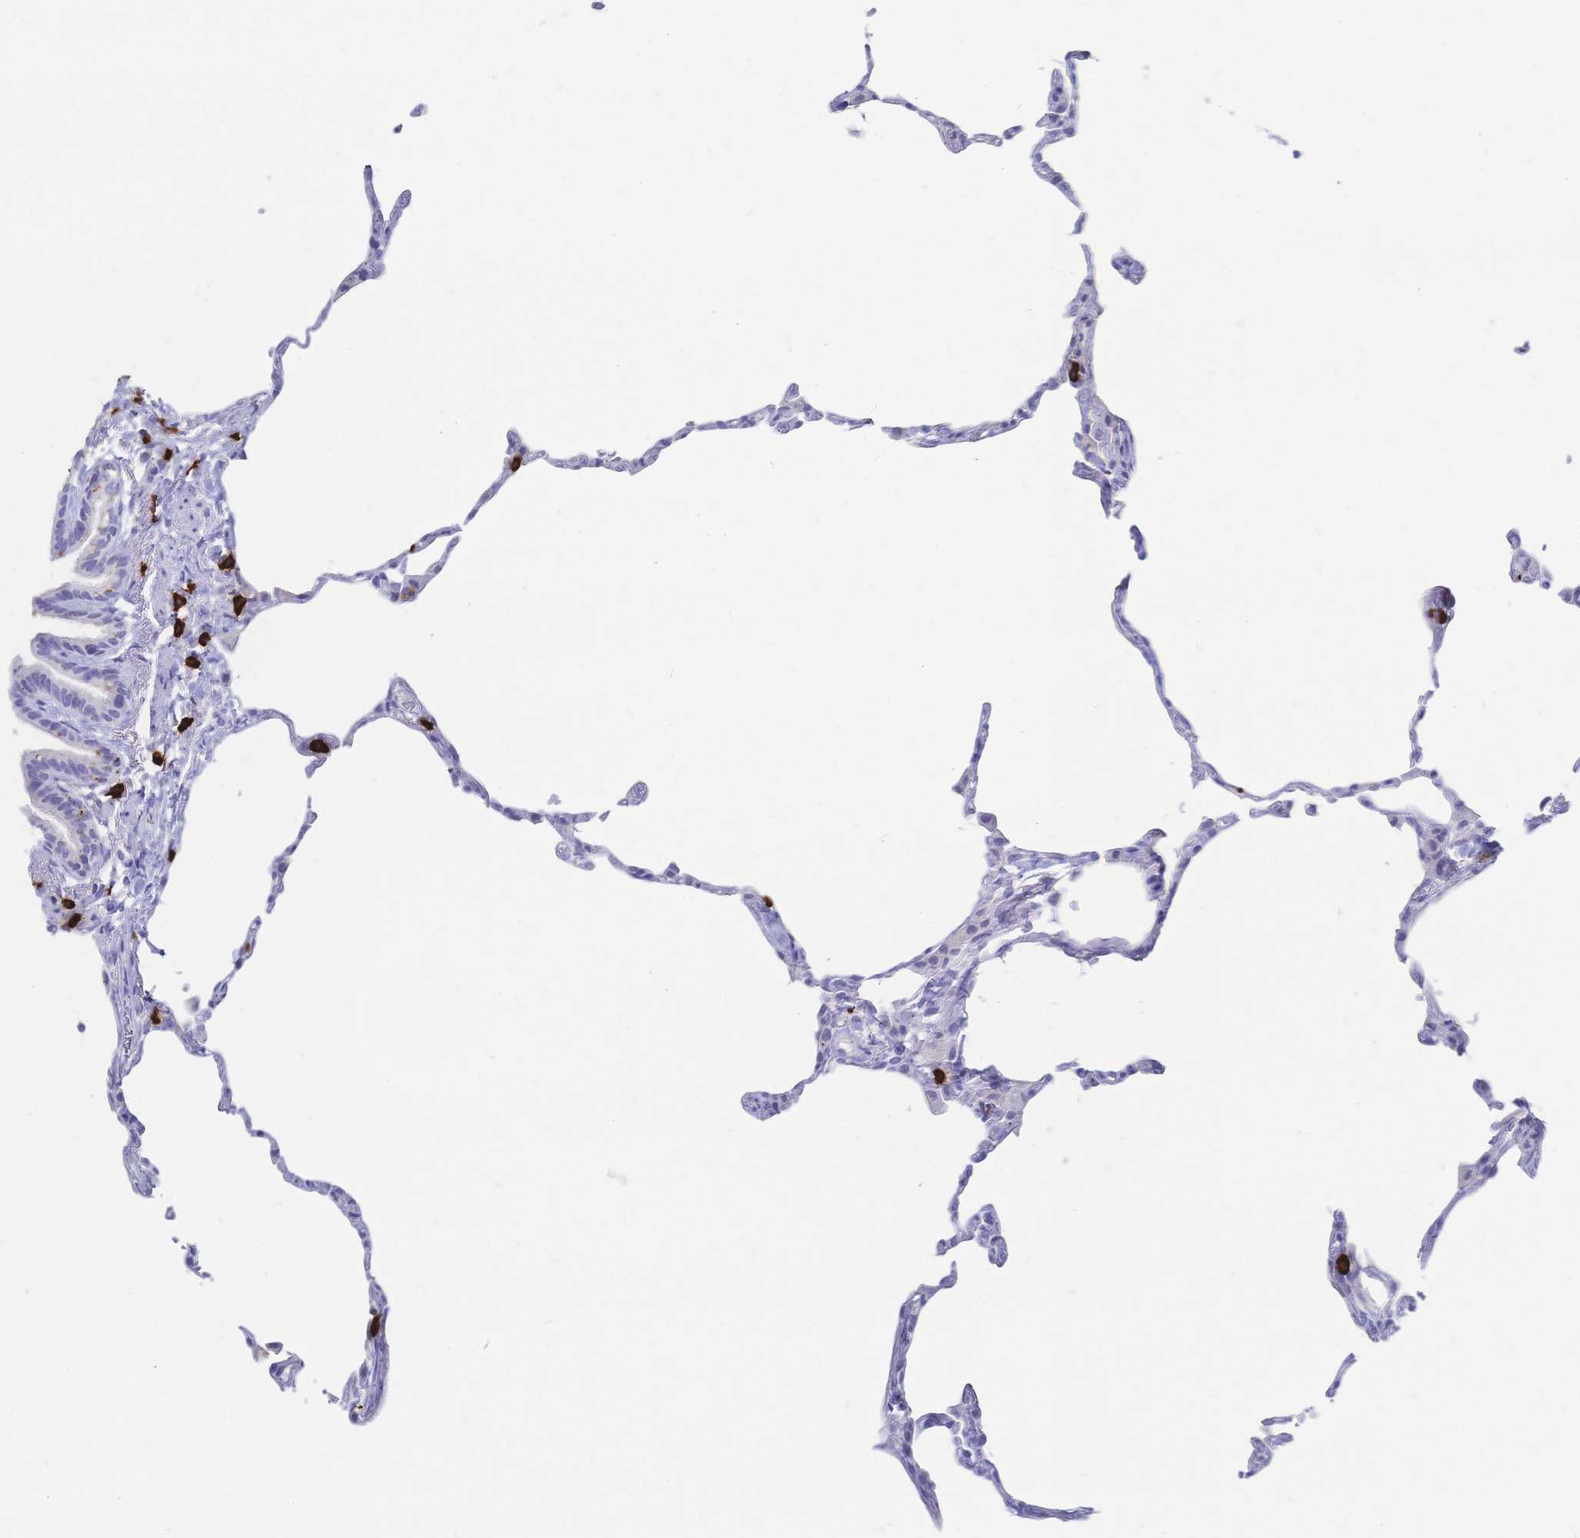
{"staining": {"intensity": "negative", "quantity": "none", "location": "none"}, "tissue": "lung", "cell_type": "Alveolar cells", "image_type": "normal", "snomed": [{"axis": "morphology", "description": "Normal tissue, NOS"}, {"axis": "topography", "description": "Lung"}], "caption": "Benign lung was stained to show a protein in brown. There is no significant positivity in alveolar cells. (DAB (3,3'-diaminobenzidine) immunohistochemistry with hematoxylin counter stain).", "gene": "IL2RB", "patient": {"sex": "female", "age": 57}}